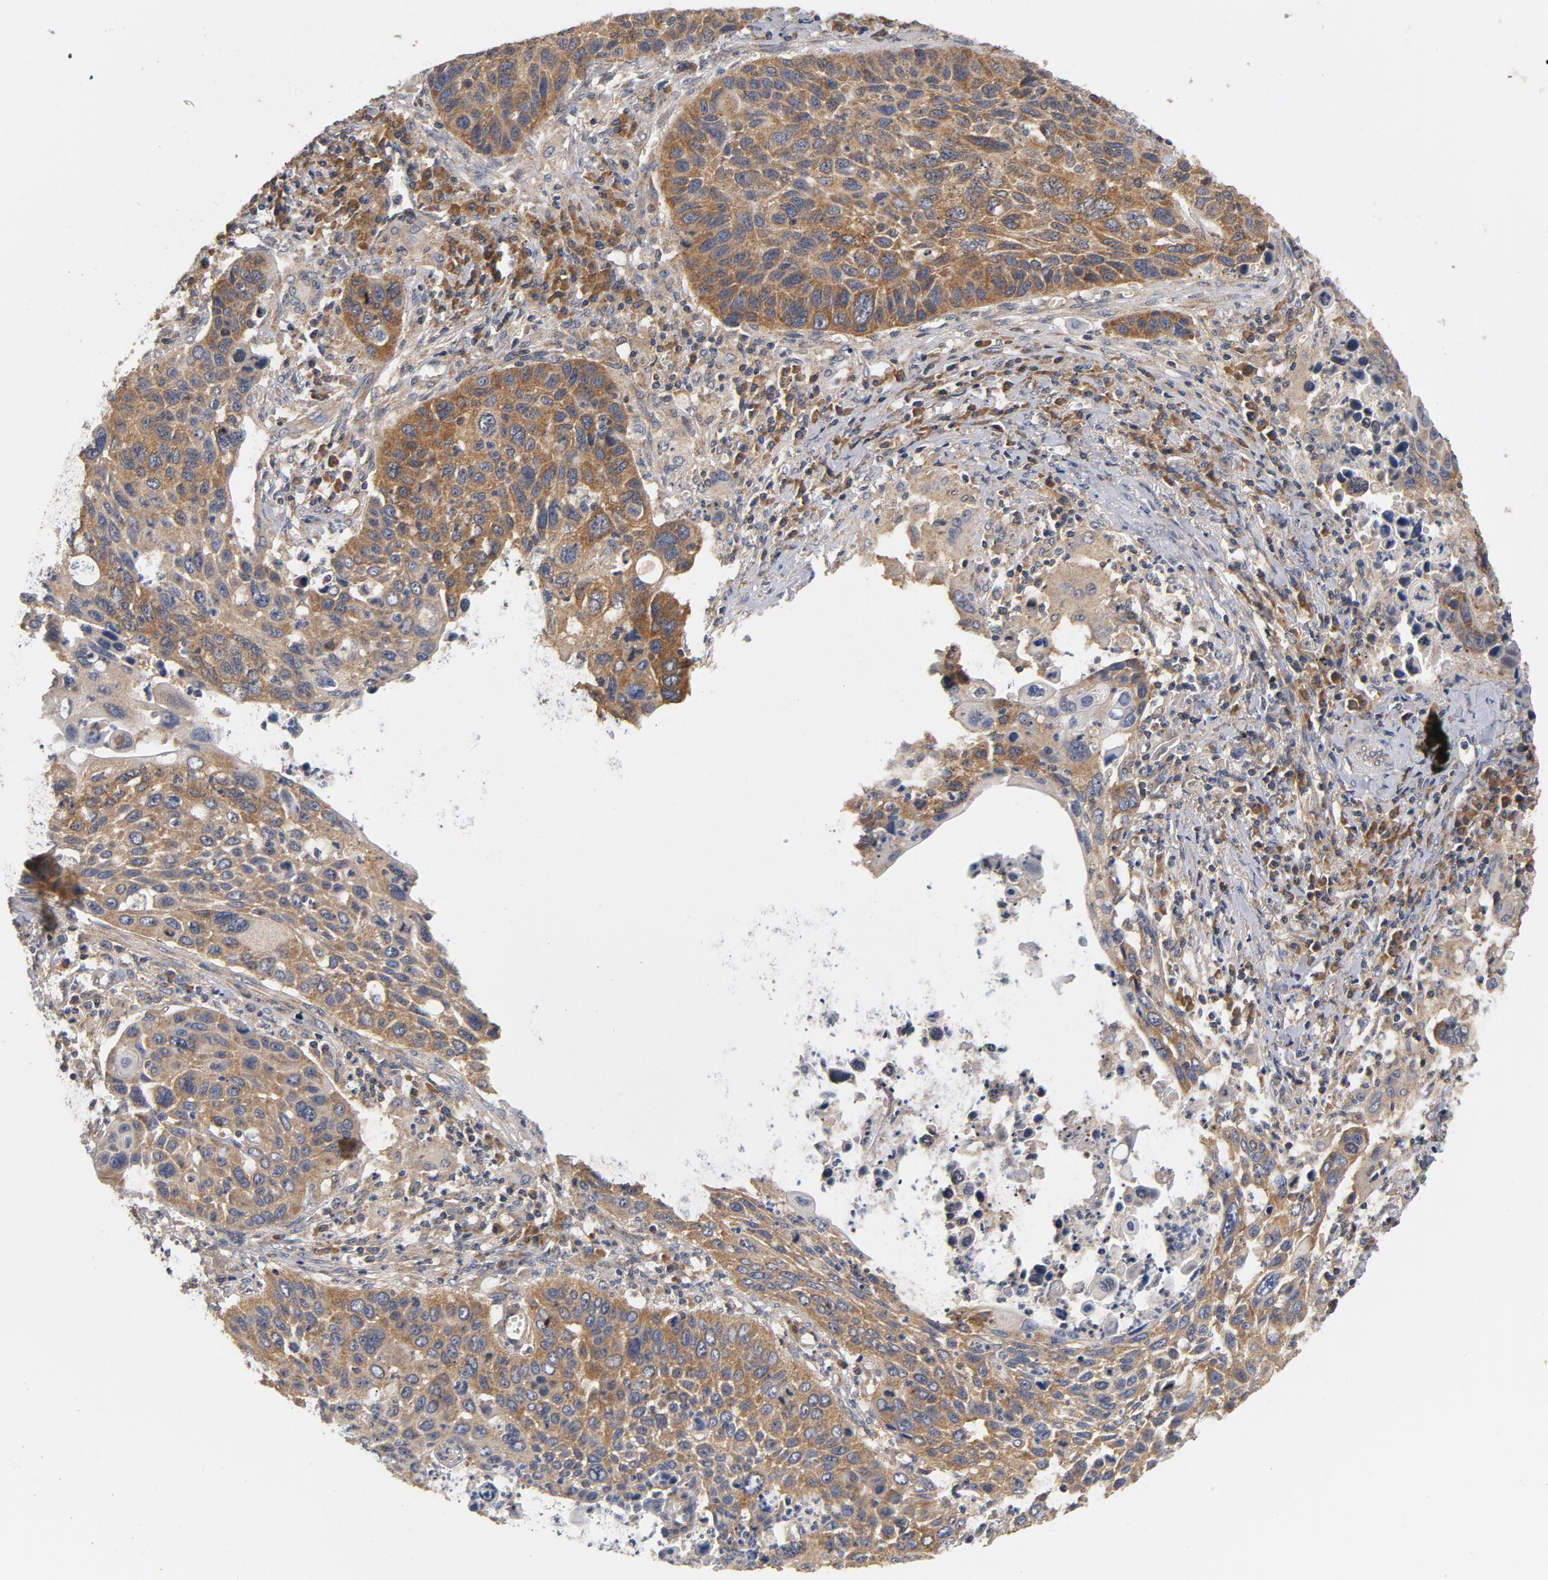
{"staining": {"intensity": "moderate", "quantity": ">75%", "location": "cytoplasmic/membranous"}, "tissue": "lung cancer", "cell_type": "Tumor cells", "image_type": "cancer", "snomed": [{"axis": "morphology", "description": "Neoplasm, malignant, NOS"}, {"axis": "topography", "description": "Lung"}], "caption": "Lung neoplasm (malignant) was stained to show a protein in brown. There is medium levels of moderate cytoplasmic/membranous positivity in approximately >75% of tumor cells.", "gene": "DDX6", "patient": {"sex": "female", "age": 58}}